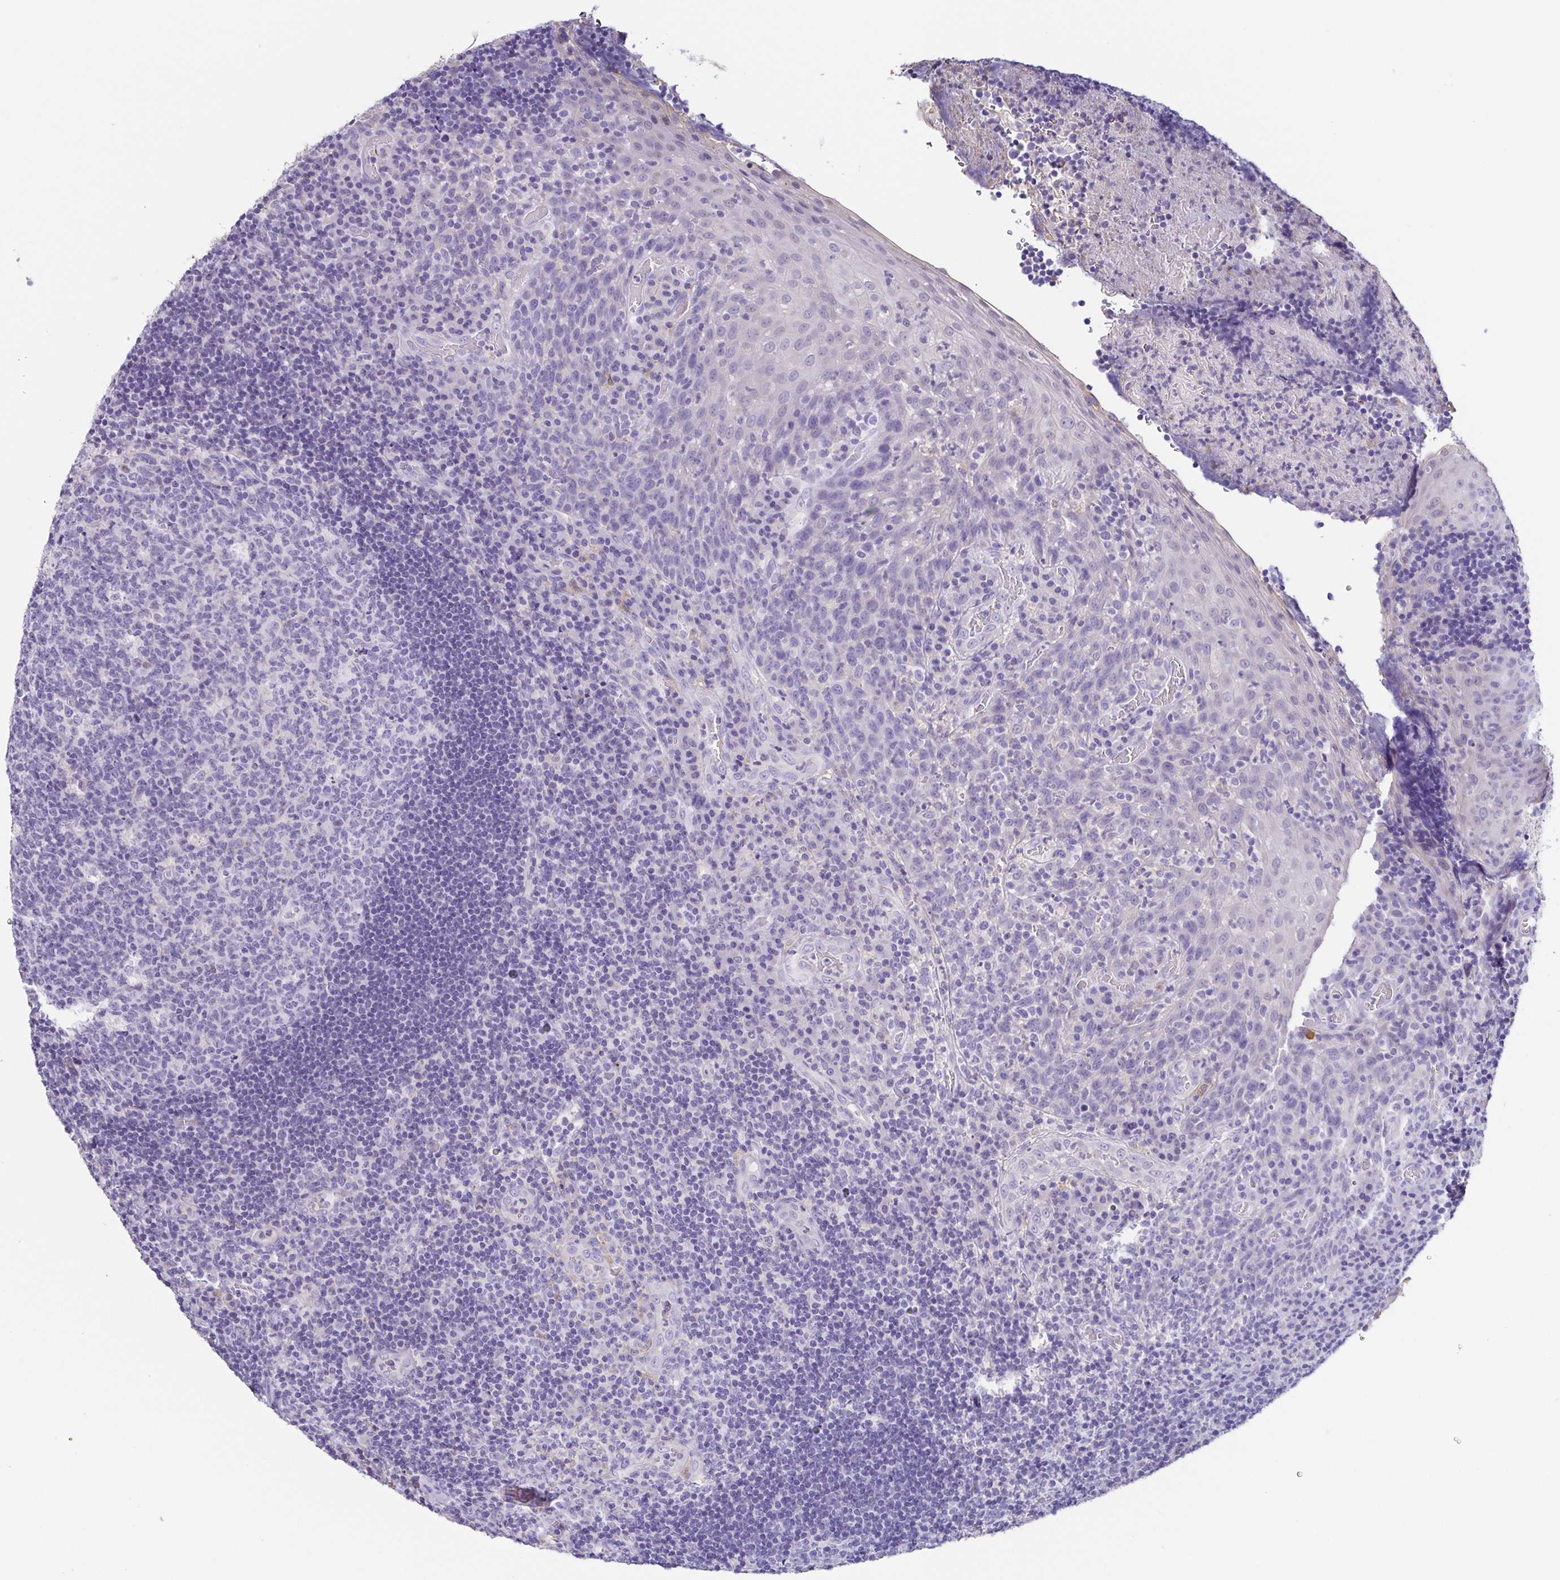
{"staining": {"intensity": "negative", "quantity": "none", "location": "none"}, "tissue": "tonsil", "cell_type": "Germinal center cells", "image_type": "normal", "snomed": [{"axis": "morphology", "description": "Normal tissue, NOS"}, {"axis": "topography", "description": "Tonsil"}], "caption": "This is a histopathology image of immunohistochemistry staining of unremarkable tonsil, which shows no staining in germinal center cells. (DAB immunohistochemistry visualized using brightfield microscopy, high magnification).", "gene": "ANXA10", "patient": {"sex": "male", "age": 17}}